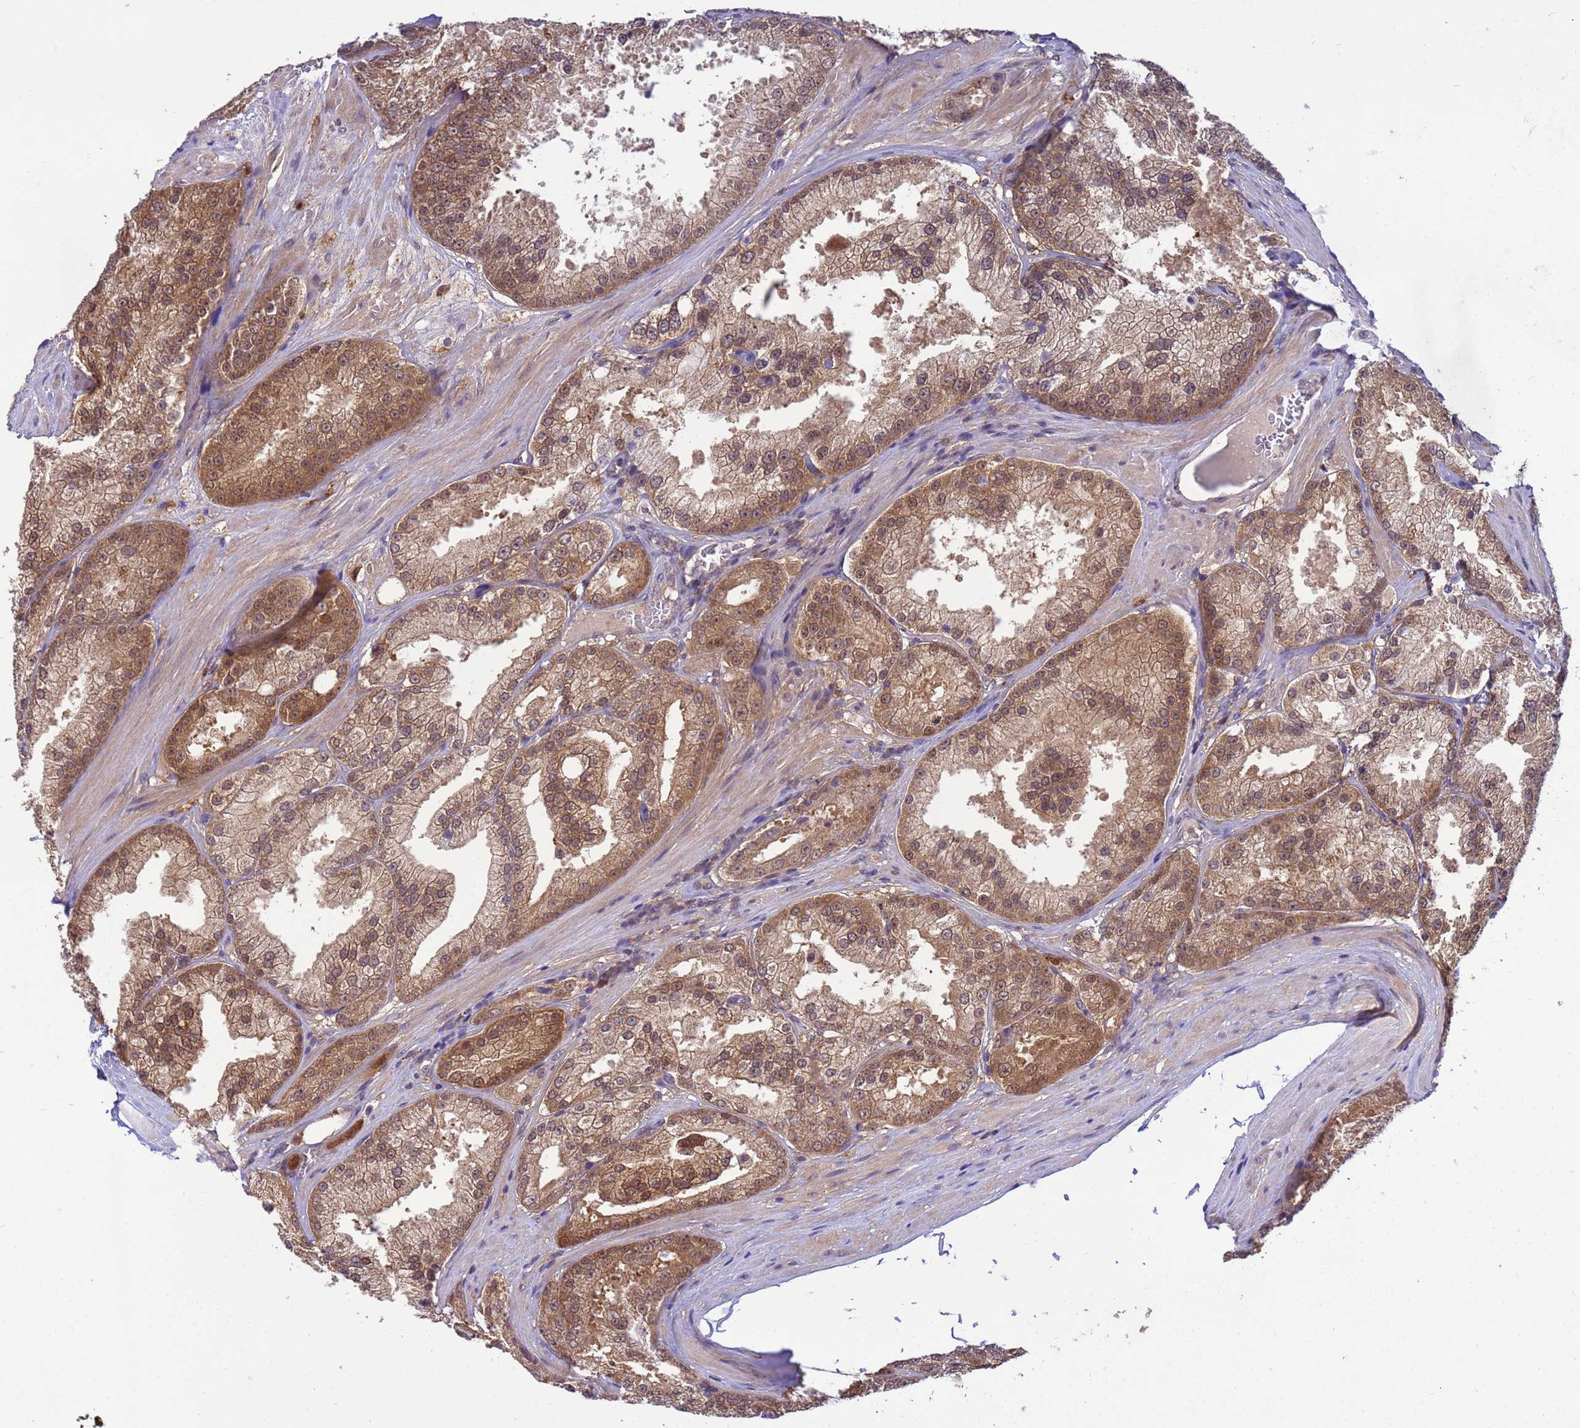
{"staining": {"intensity": "moderate", "quantity": ">75%", "location": "cytoplasmic/membranous,nuclear"}, "tissue": "prostate cancer", "cell_type": "Tumor cells", "image_type": "cancer", "snomed": [{"axis": "morphology", "description": "Adenocarcinoma, High grade"}, {"axis": "topography", "description": "Prostate"}], "caption": "An image of human adenocarcinoma (high-grade) (prostate) stained for a protein exhibits moderate cytoplasmic/membranous and nuclear brown staining in tumor cells.", "gene": "NPEPPS", "patient": {"sex": "male", "age": 61}}